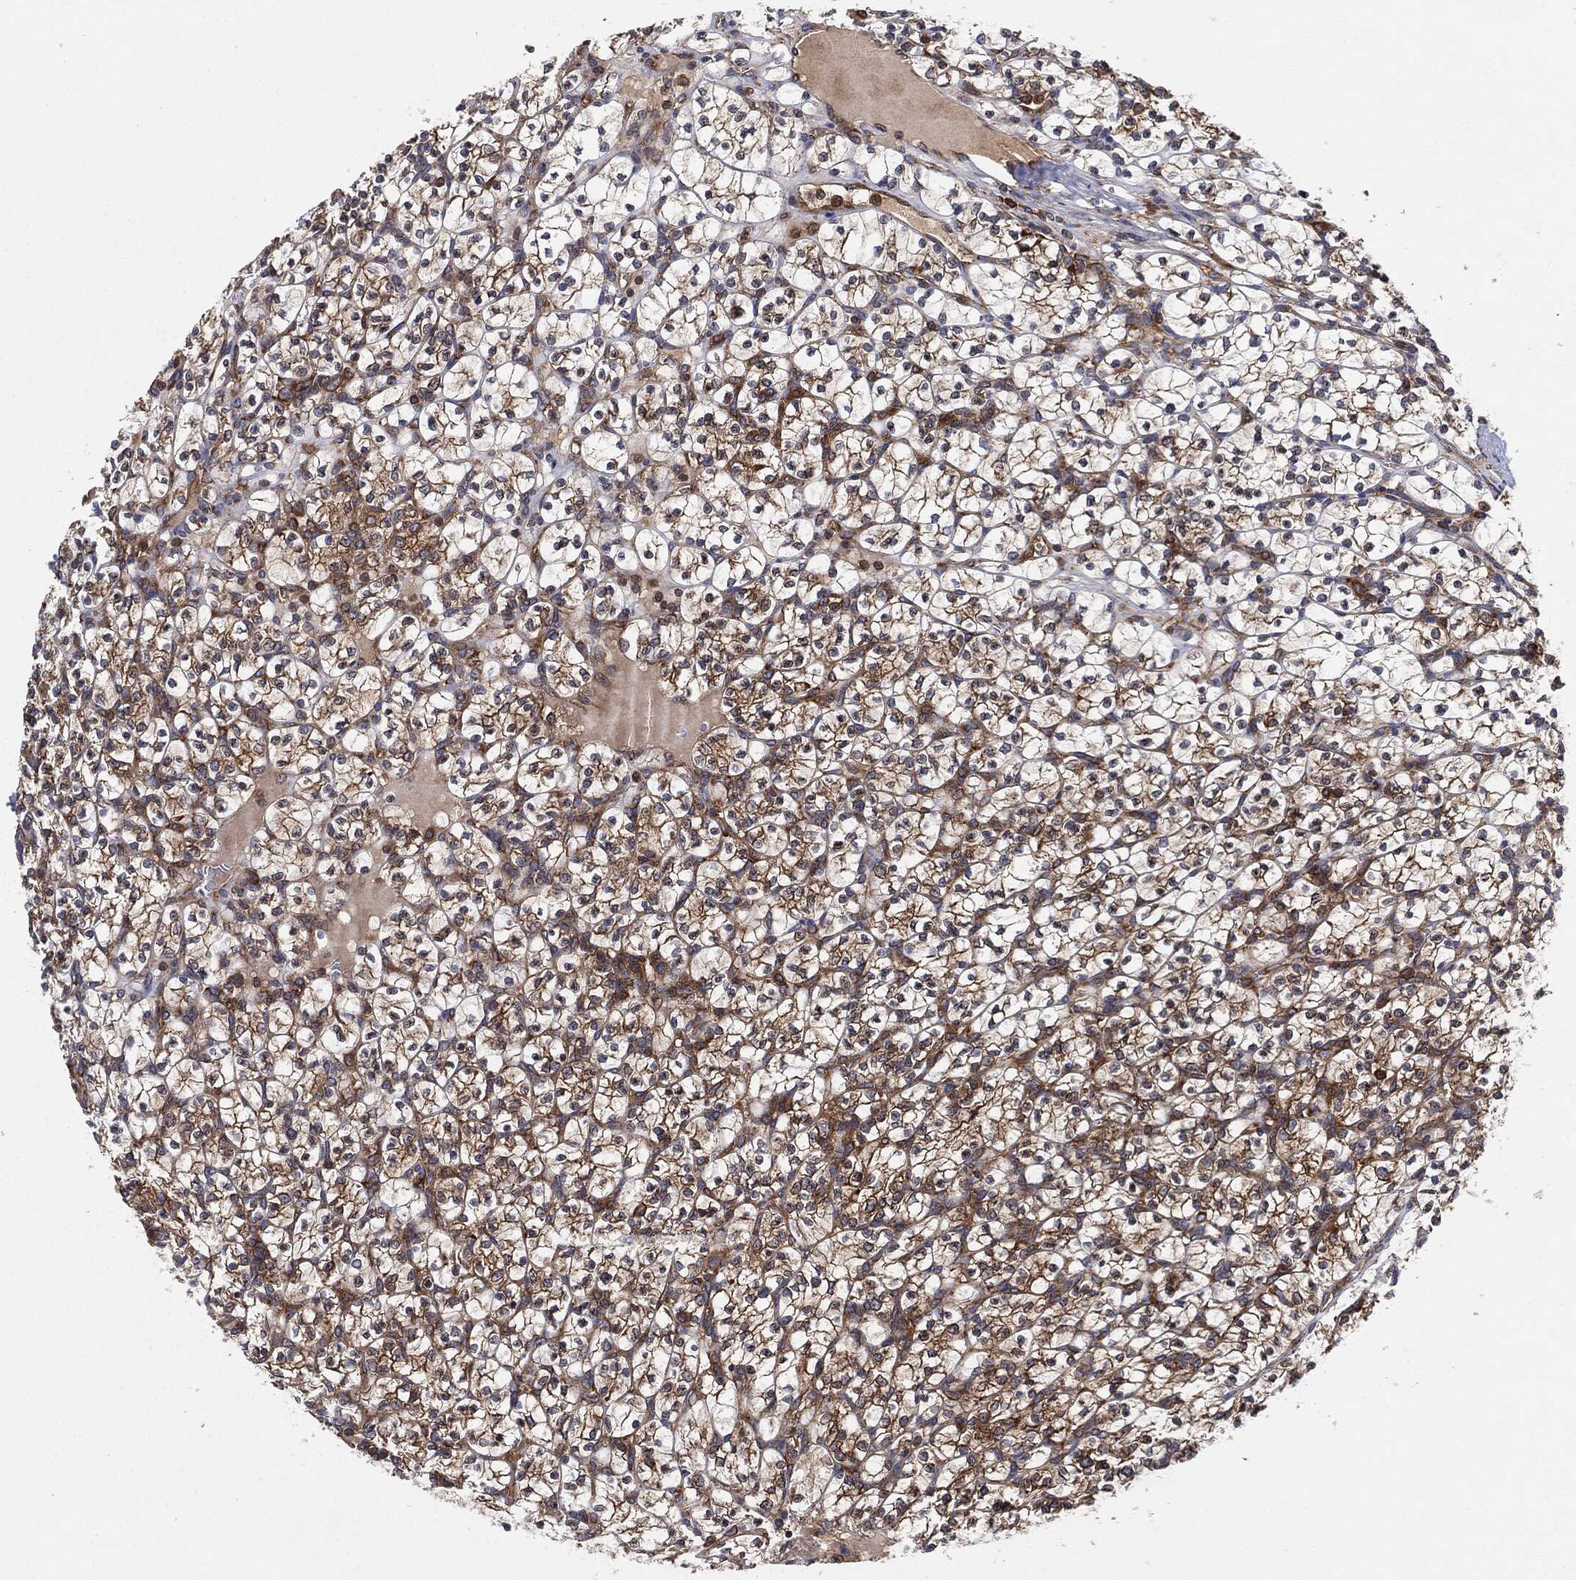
{"staining": {"intensity": "moderate", "quantity": "25%-75%", "location": "cytoplasmic/membranous"}, "tissue": "renal cancer", "cell_type": "Tumor cells", "image_type": "cancer", "snomed": [{"axis": "morphology", "description": "Adenocarcinoma, NOS"}, {"axis": "topography", "description": "Kidney"}], "caption": "This micrograph shows immunohistochemistry staining of adenocarcinoma (renal), with medium moderate cytoplasmic/membranous positivity in about 25%-75% of tumor cells.", "gene": "EIF2S2", "patient": {"sex": "female", "age": 89}}